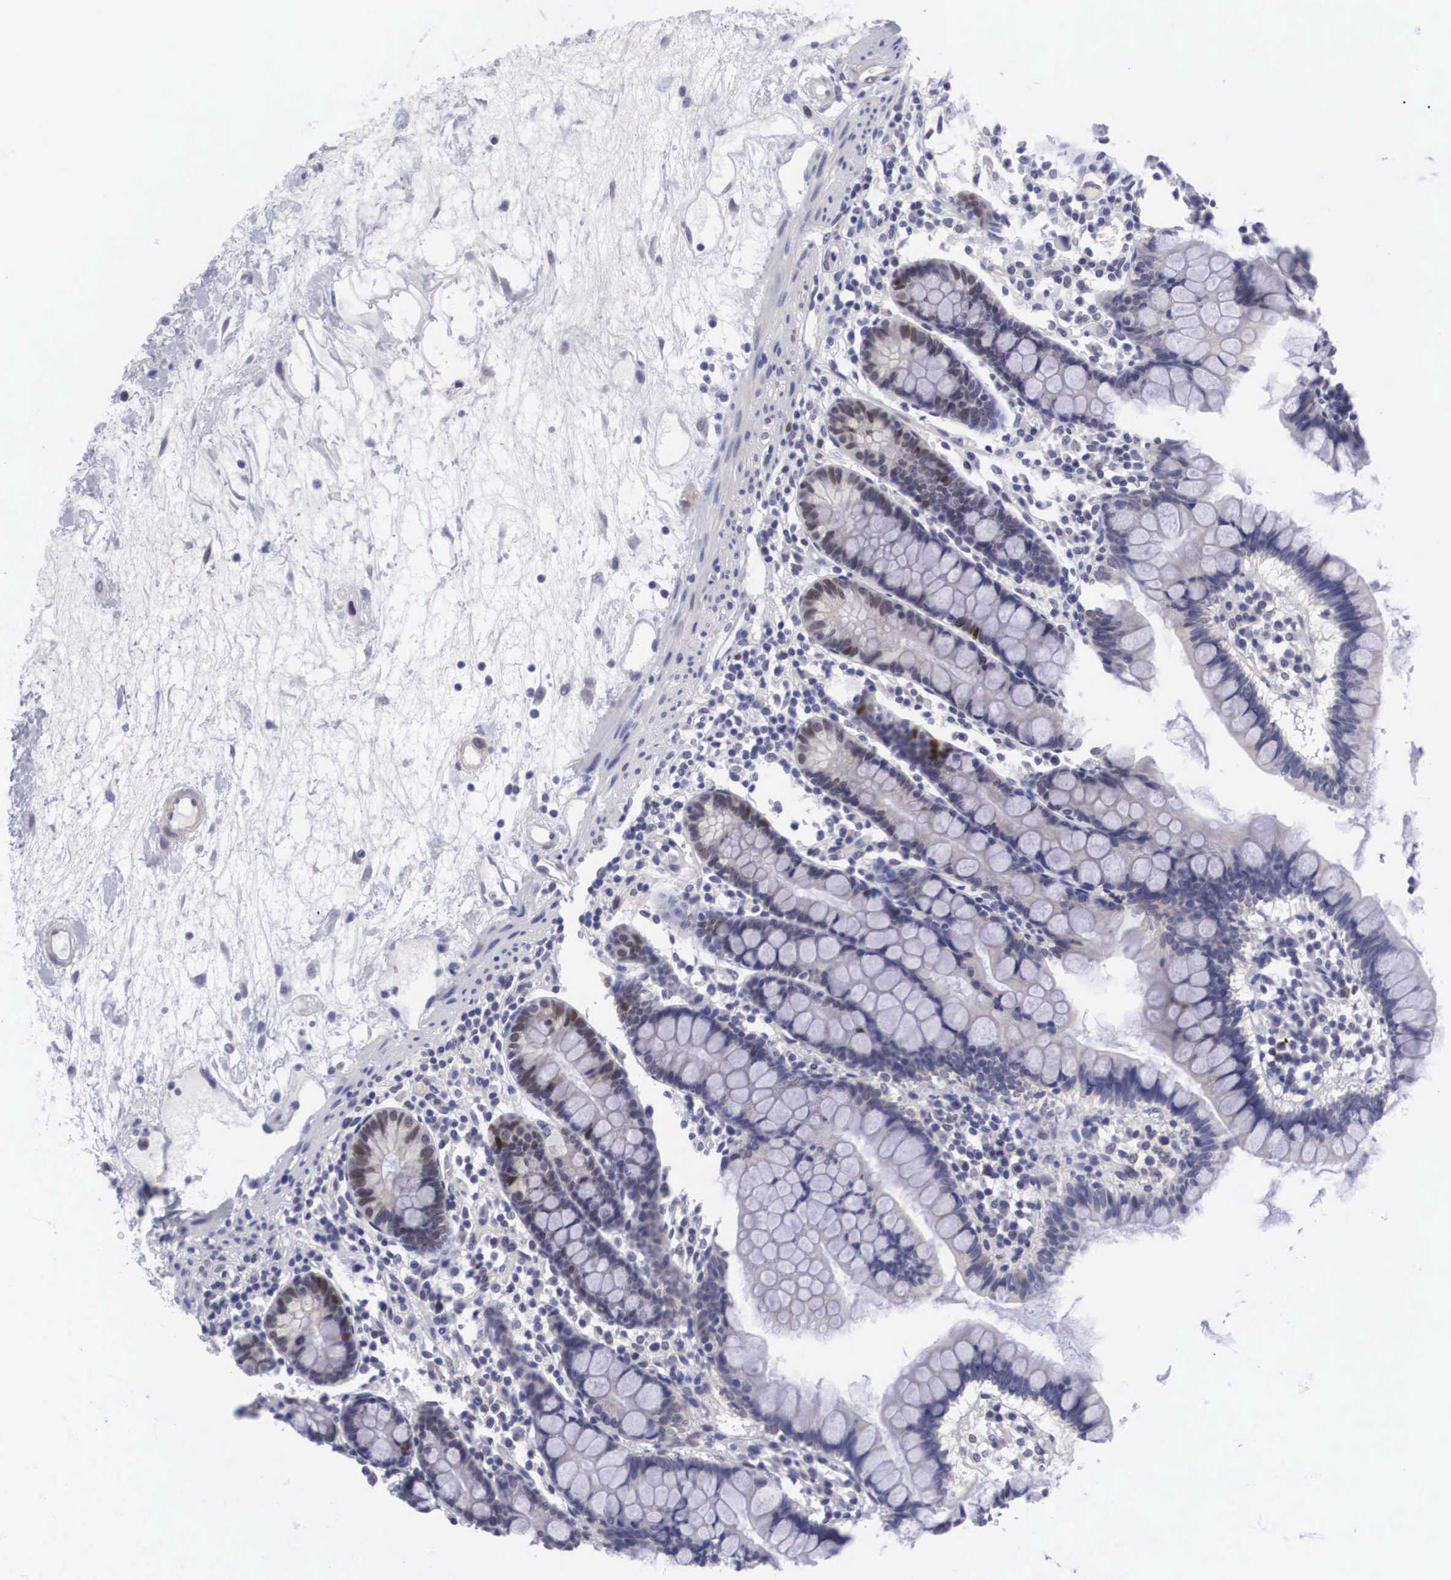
{"staining": {"intensity": "moderate", "quantity": "<25%", "location": "nuclear"}, "tissue": "small intestine", "cell_type": "Glandular cells", "image_type": "normal", "snomed": [{"axis": "morphology", "description": "Normal tissue, NOS"}, {"axis": "topography", "description": "Small intestine"}], "caption": "Immunohistochemistry photomicrograph of benign small intestine: human small intestine stained using IHC reveals low levels of moderate protein expression localized specifically in the nuclear of glandular cells, appearing as a nuclear brown color.", "gene": "SOX11", "patient": {"sex": "female", "age": 51}}